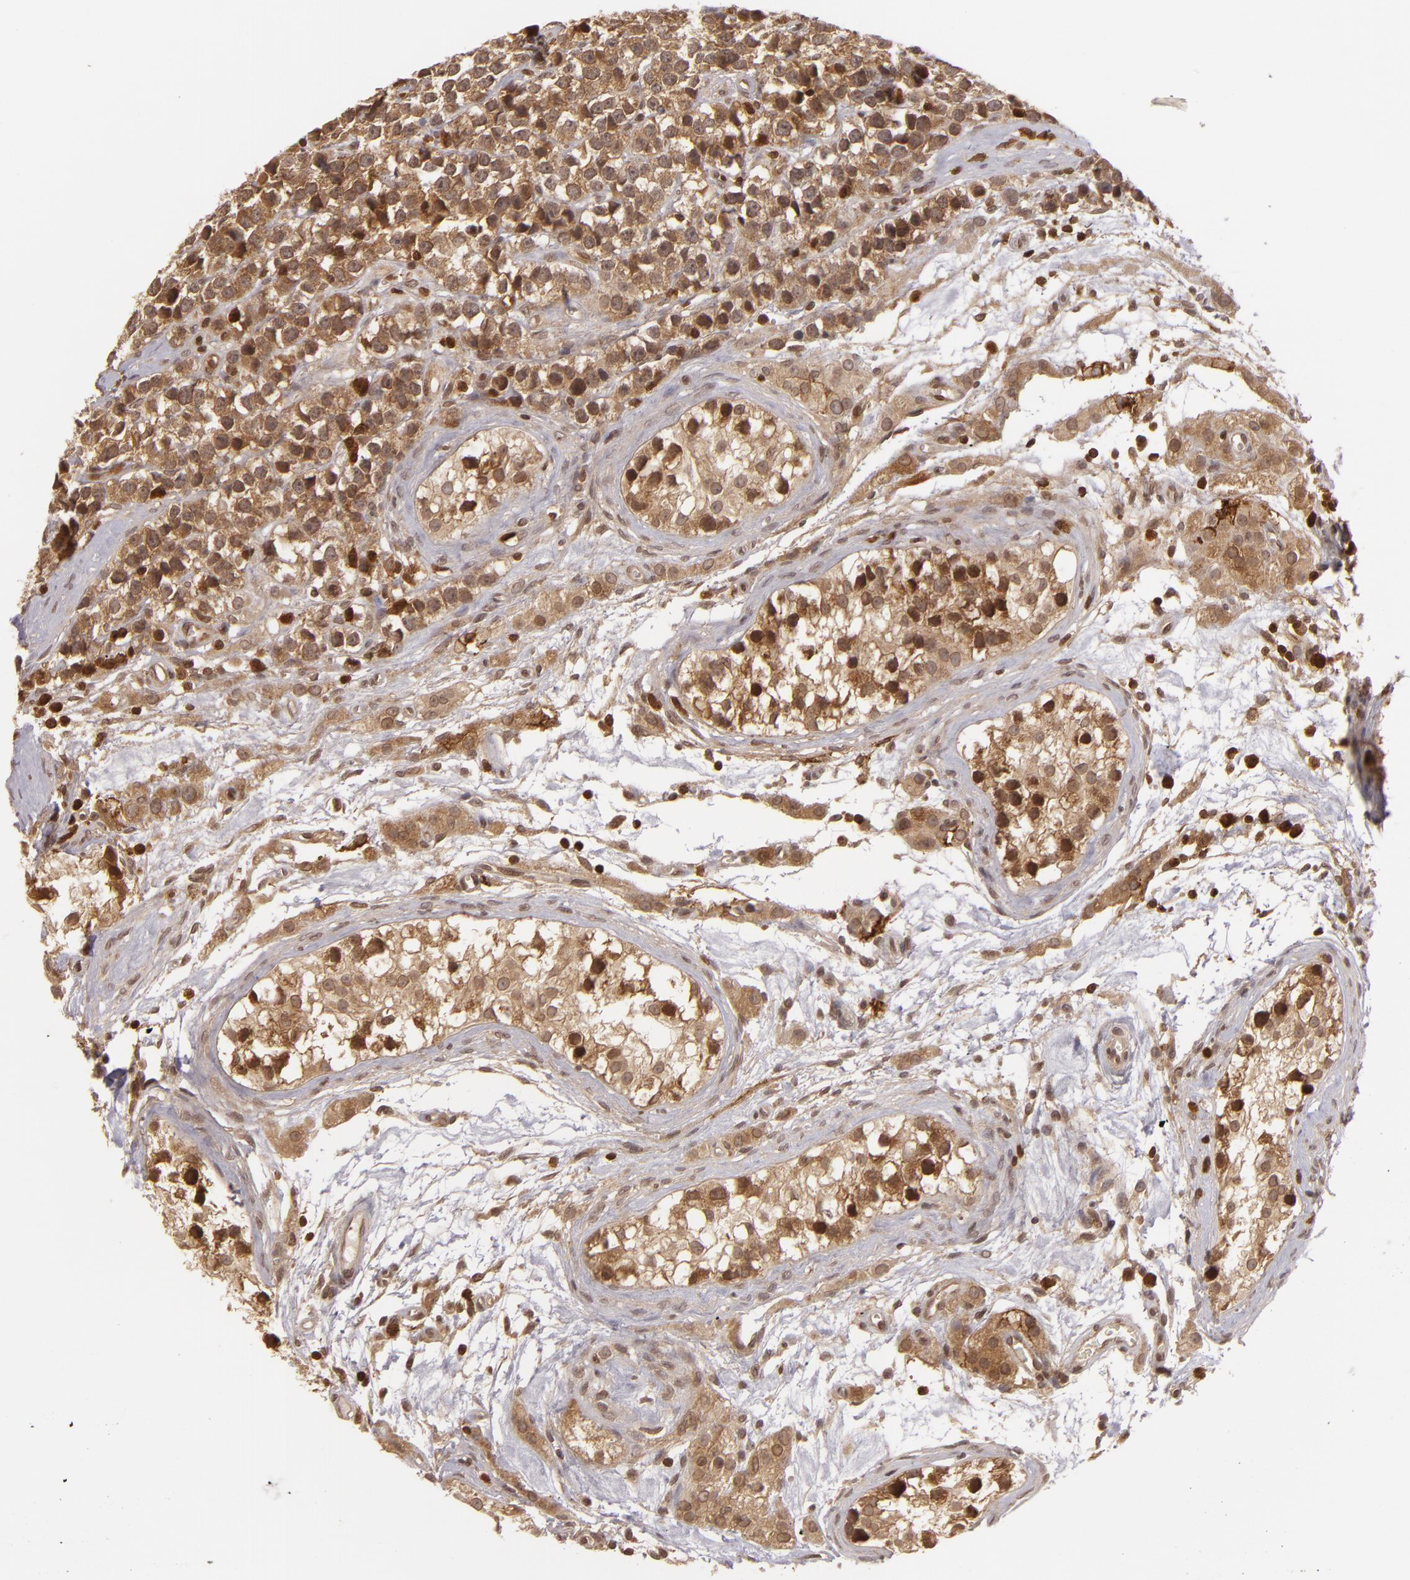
{"staining": {"intensity": "strong", "quantity": ">75%", "location": "cytoplasmic/membranous"}, "tissue": "testis cancer", "cell_type": "Tumor cells", "image_type": "cancer", "snomed": [{"axis": "morphology", "description": "Seminoma, NOS"}, {"axis": "topography", "description": "Testis"}], "caption": "This is an image of IHC staining of seminoma (testis), which shows strong expression in the cytoplasmic/membranous of tumor cells.", "gene": "ZBTB33", "patient": {"sex": "male", "age": 25}}